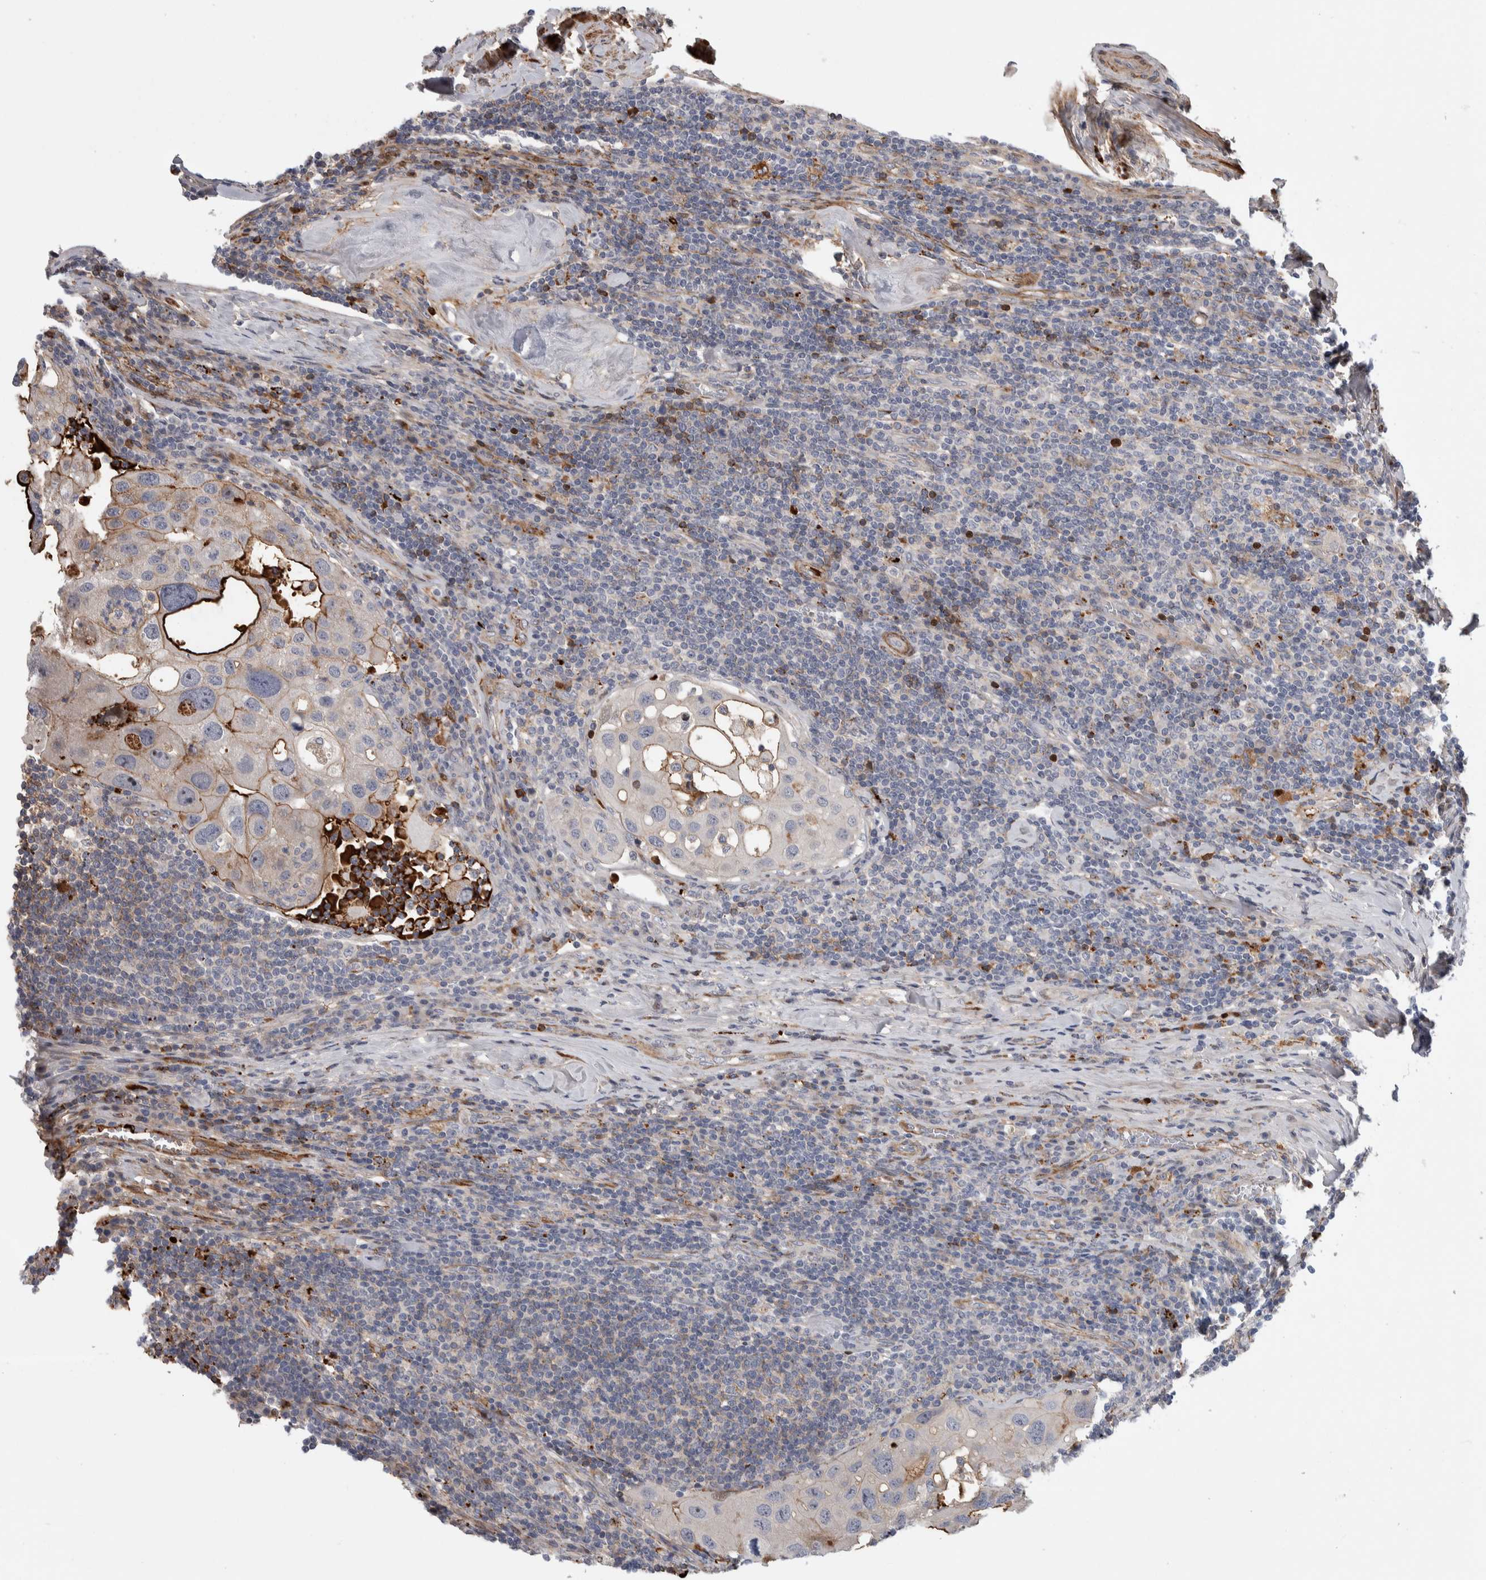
{"staining": {"intensity": "moderate", "quantity": "25%-75%", "location": "cytoplasmic/membranous"}, "tissue": "urothelial cancer", "cell_type": "Tumor cells", "image_type": "cancer", "snomed": [{"axis": "morphology", "description": "Urothelial carcinoma, High grade"}, {"axis": "topography", "description": "Lymph node"}, {"axis": "topography", "description": "Urinary bladder"}], "caption": "Urothelial cancer stained with DAB (3,3'-diaminobenzidine) IHC shows medium levels of moderate cytoplasmic/membranous positivity in about 25%-75% of tumor cells. Using DAB (3,3'-diaminobenzidine) (brown) and hematoxylin (blue) stains, captured at high magnification using brightfield microscopy.", "gene": "PSMG3", "patient": {"sex": "male", "age": 51}}